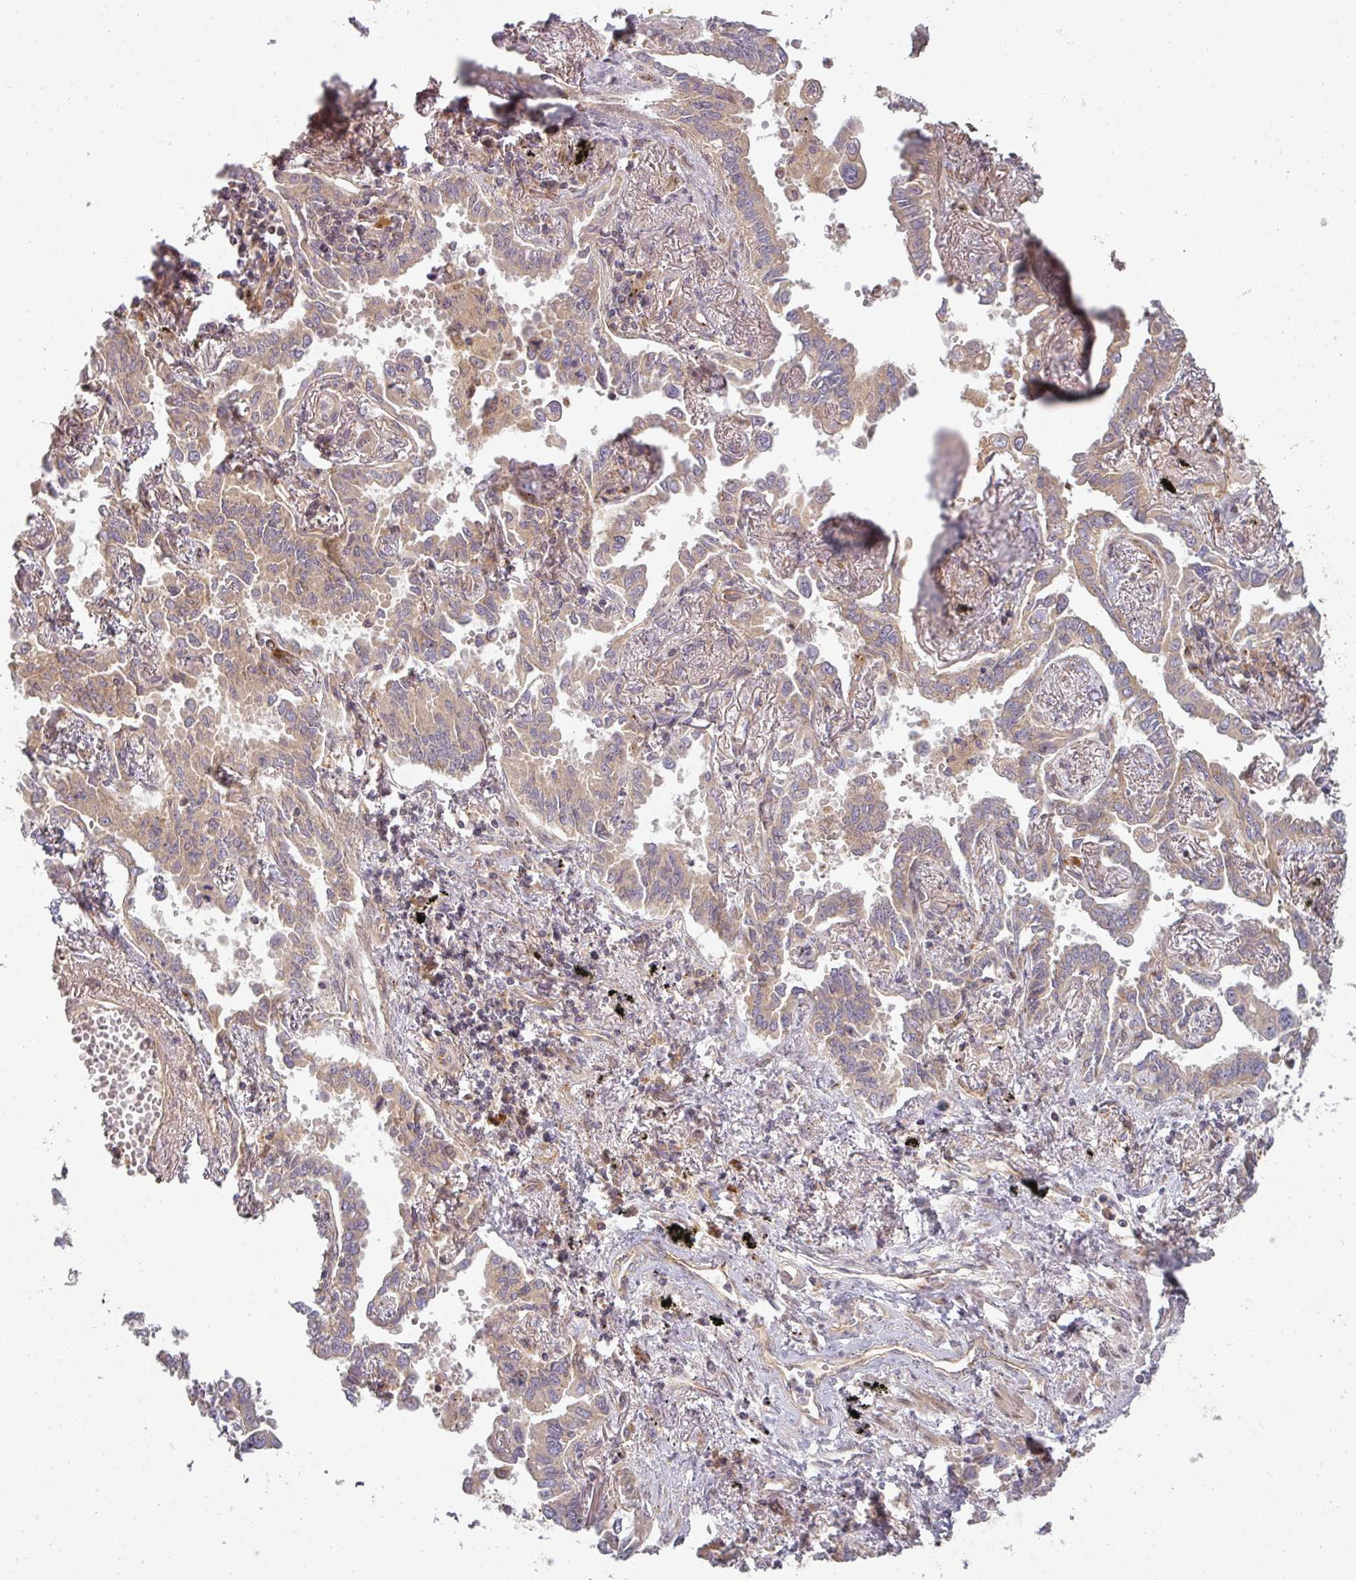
{"staining": {"intensity": "moderate", "quantity": "25%-75%", "location": "cytoplasmic/membranous"}, "tissue": "lung cancer", "cell_type": "Tumor cells", "image_type": "cancer", "snomed": [{"axis": "morphology", "description": "Adenocarcinoma, NOS"}, {"axis": "topography", "description": "Lung"}], "caption": "The immunohistochemical stain labels moderate cytoplasmic/membranous positivity in tumor cells of lung cancer tissue.", "gene": "CNOT1", "patient": {"sex": "male", "age": 67}}